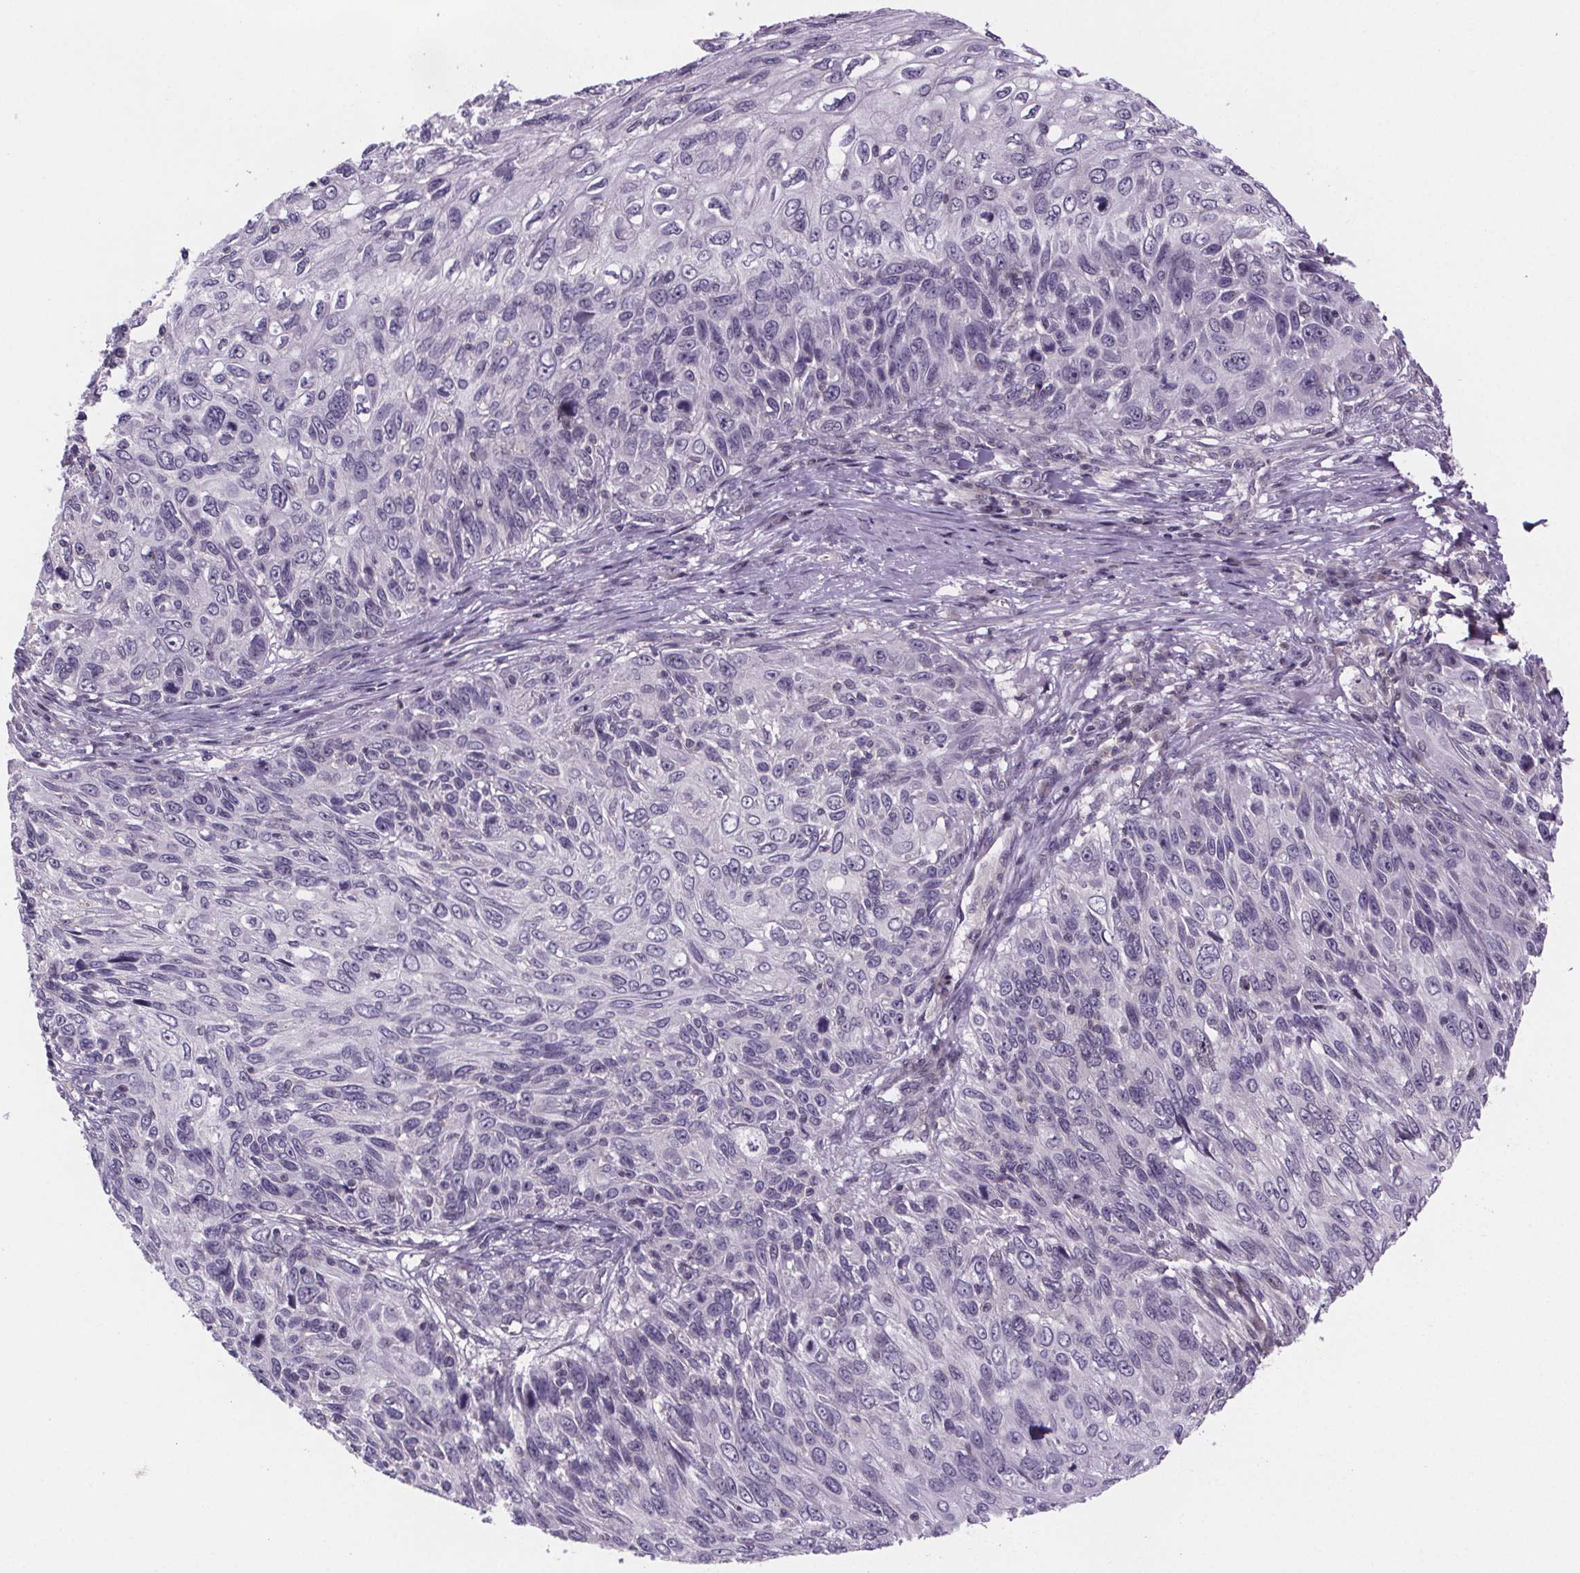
{"staining": {"intensity": "negative", "quantity": "none", "location": "none"}, "tissue": "skin cancer", "cell_type": "Tumor cells", "image_type": "cancer", "snomed": [{"axis": "morphology", "description": "Squamous cell carcinoma, NOS"}, {"axis": "topography", "description": "Skin"}], "caption": "DAB (3,3'-diaminobenzidine) immunohistochemical staining of skin cancer shows no significant positivity in tumor cells.", "gene": "TTC12", "patient": {"sex": "male", "age": 92}}